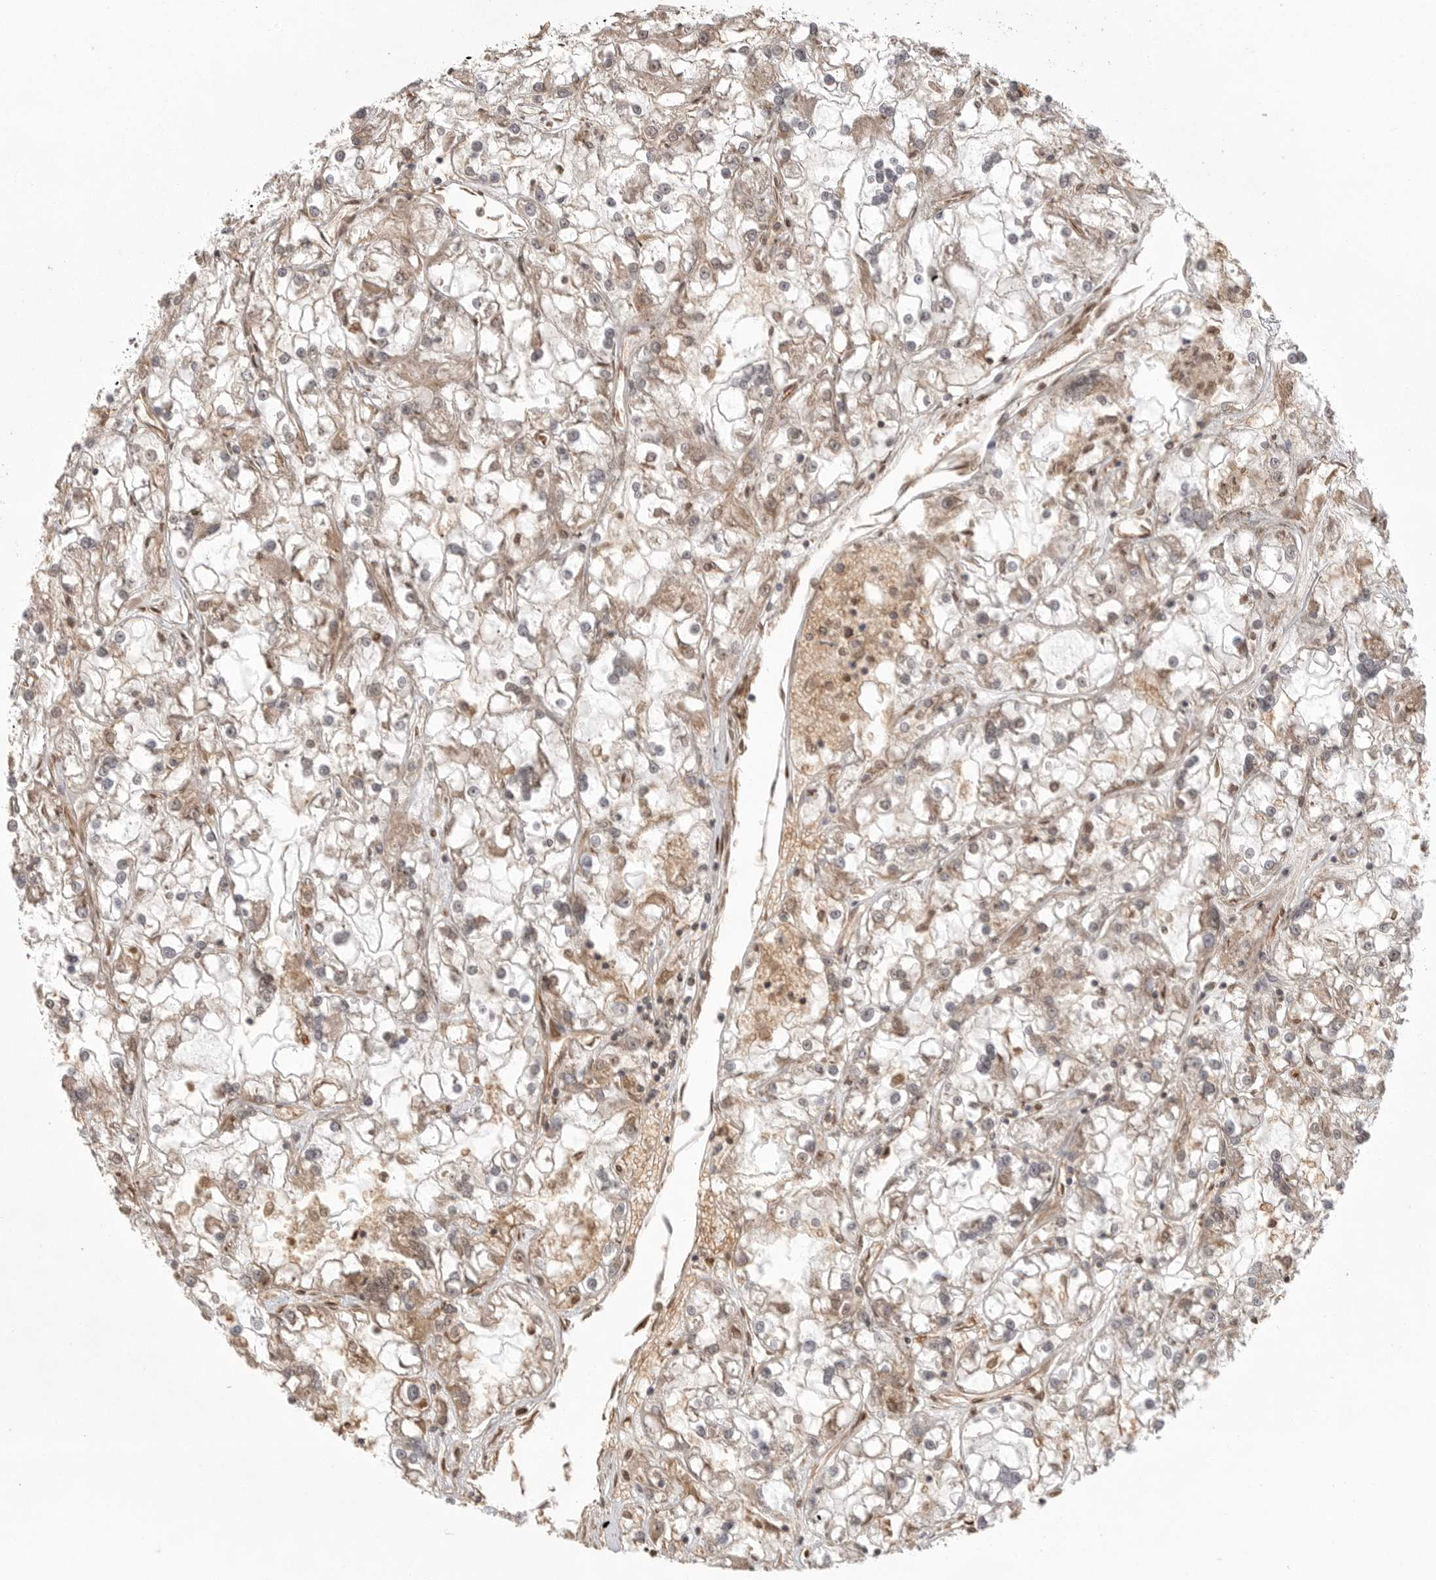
{"staining": {"intensity": "strong", "quantity": "<25%", "location": "cytoplasmic/membranous"}, "tissue": "renal cancer", "cell_type": "Tumor cells", "image_type": "cancer", "snomed": [{"axis": "morphology", "description": "Adenocarcinoma, NOS"}, {"axis": "topography", "description": "Kidney"}], "caption": "Immunohistochemical staining of renal adenocarcinoma exhibits medium levels of strong cytoplasmic/membranous protein staining in approximately <25% of tumor cells.", "gene": "CCPG1", "patient": {"sex": "female", "age": 52}}